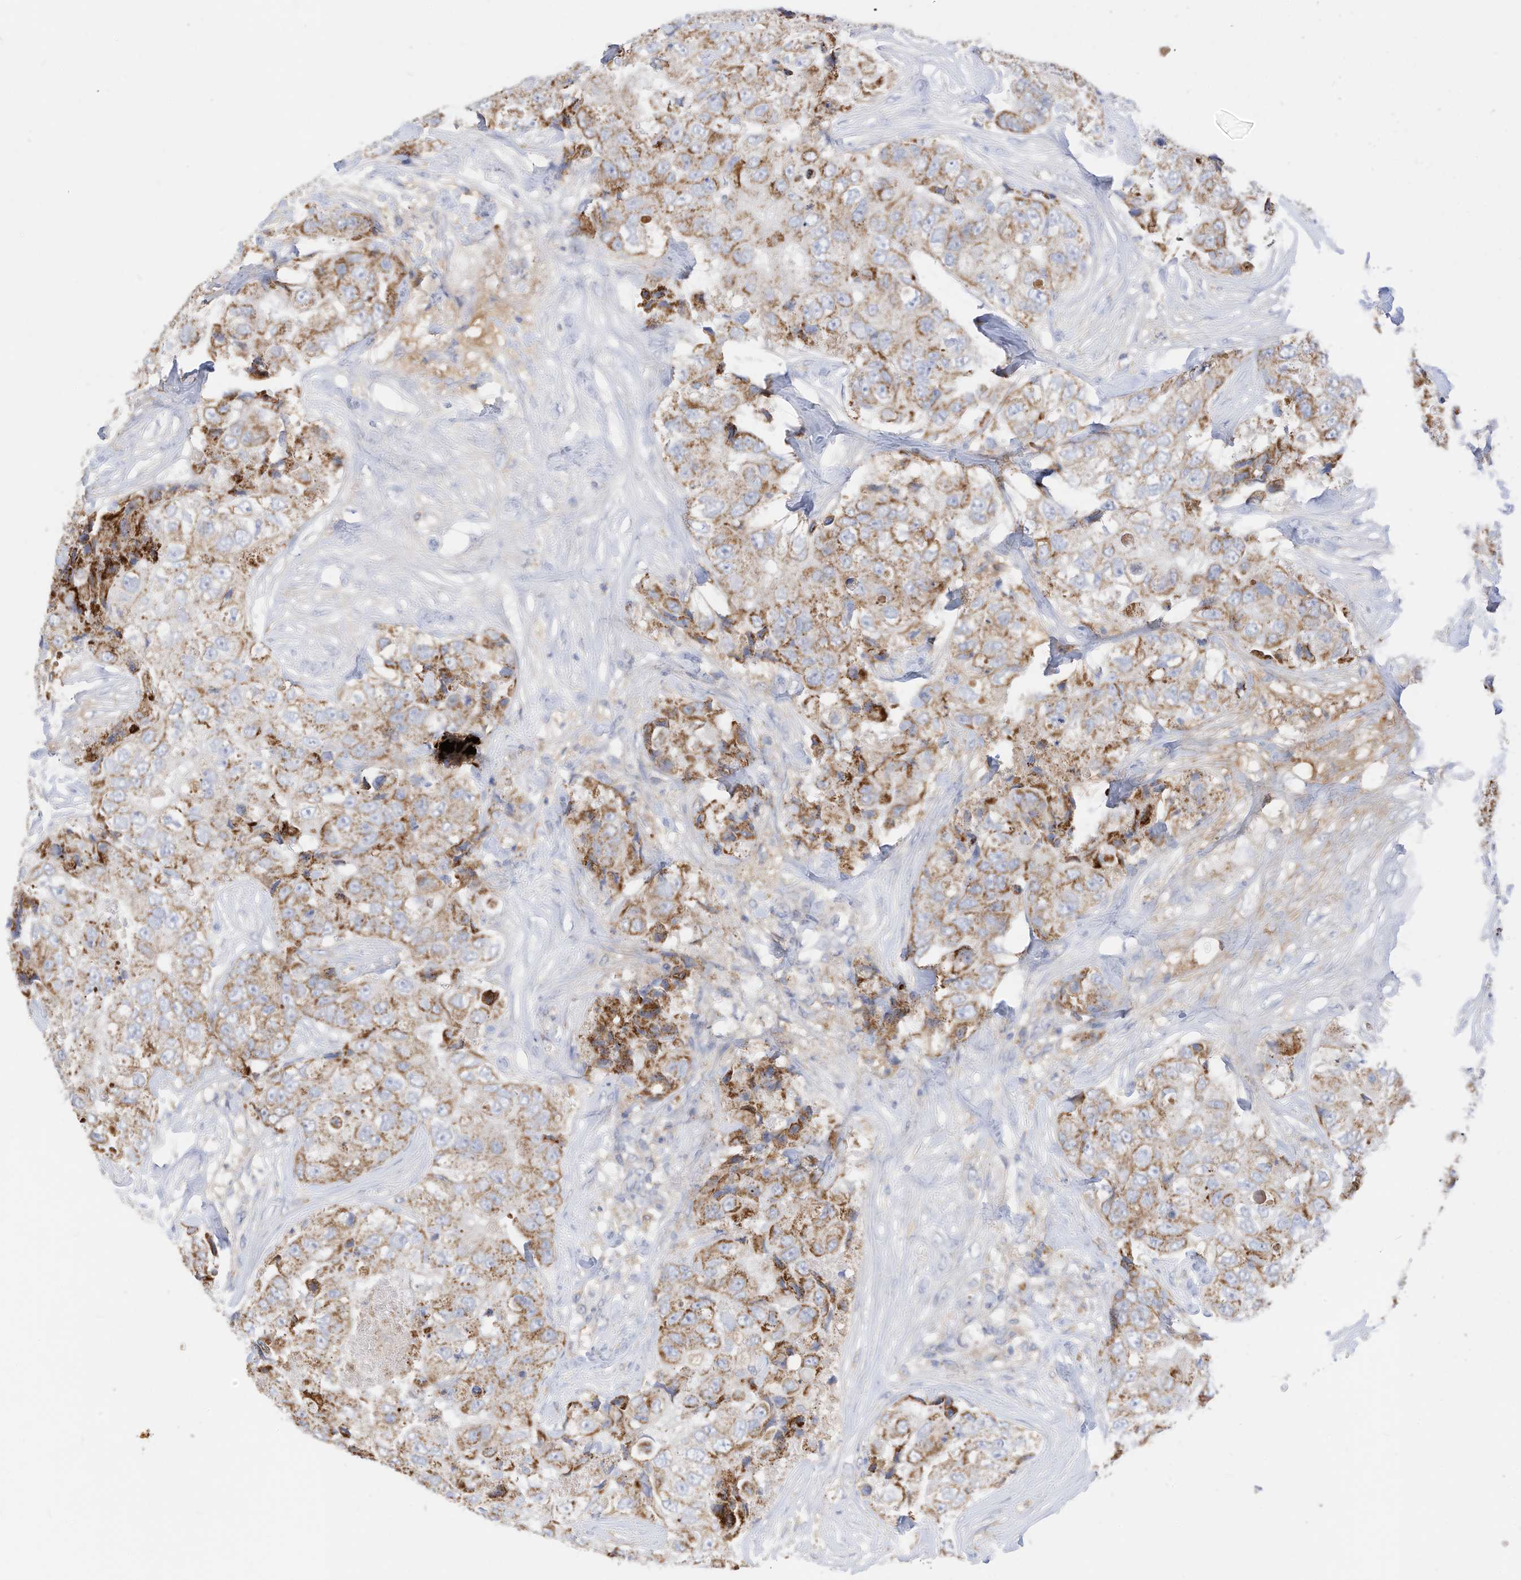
{"staining": {"intensity": "moderate", "quantity": ">75%", "location": "cytoplasmic/membranous"}, "tissue": "breast cancer", "cell_type": "Tumor cells", "image_type": "cancer", "snomed": [{"axis": "morphology", "description": "Duct carcinoma"}, {"axis": "topography", "description": "Breast"}], "caption": "A brown stain shows moderate cytoplasmic/membranous staining of a protein in breast cancer (infiltrating ductal carcinoma) tumor cells.", "gene": "RHOH", "patient": {"sex": "female", "age": 62}}